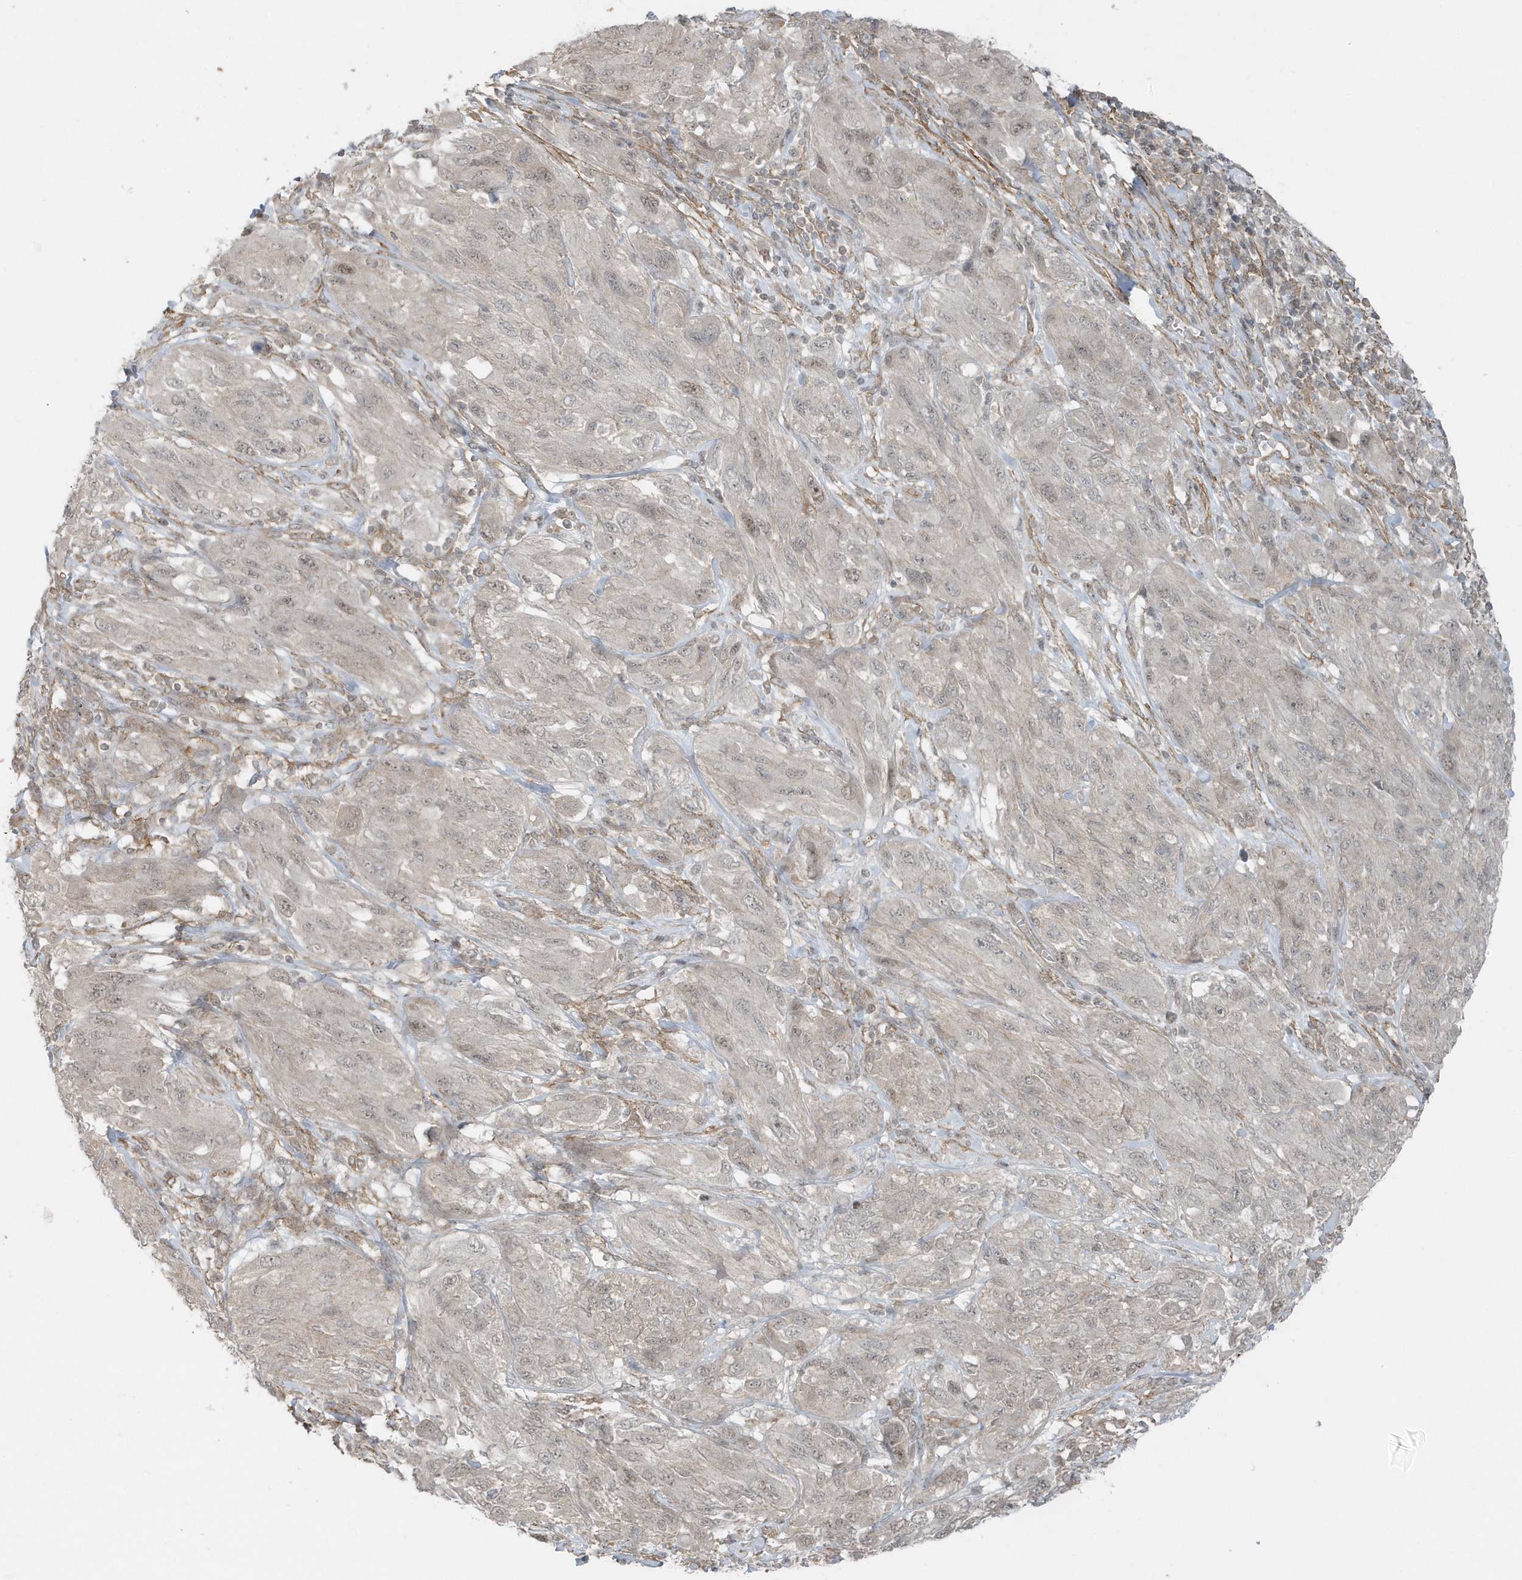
{"staining": {"intensity": "negative", "quantity": "none", "location": "none"}, "tissue": "melanoma", "cell_type": "Tumor cells", "image_type": "cancer", "snomed": [{"axis": "morphology", "description": "Malignant melanoma, NOS"}, {"axis": "topography", "description": "Skin"}], "caption": "This is an IHC histopathology image of melanoma. There is no positivity in tumor cells.", "gene": "PARD3B", "patient": {"sex": "female", "age": 91}}